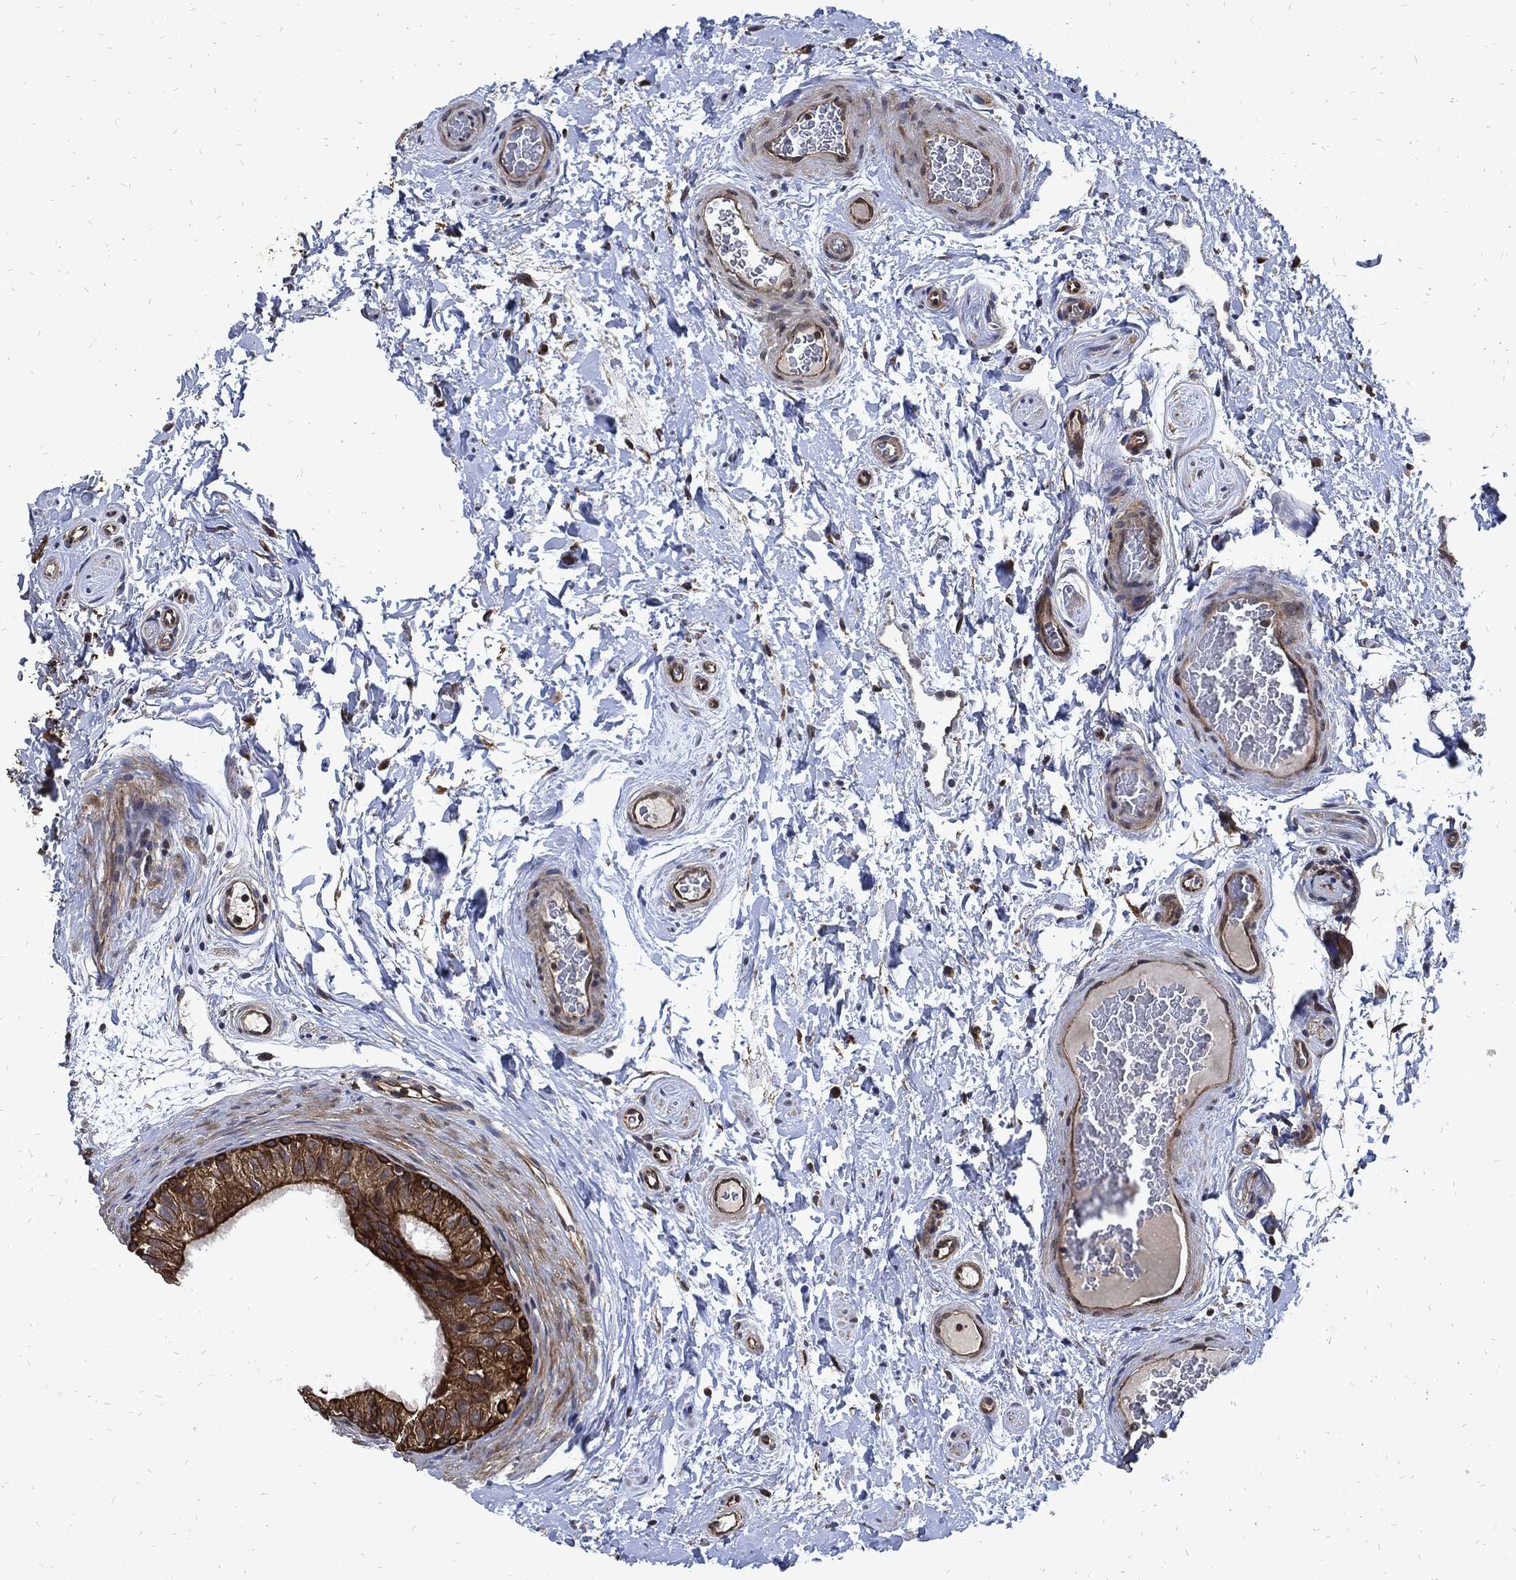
{"staining": {"intensity": "strong", "quantity": ">75%", "location": "cytoplasmic/membranous"}, "tissue": "epididymis", "cell_type": "Glandular cells", "image_type": "normal", "snomed": [{"axis": "morphology", "description": "Normal tissue, NOS"}, {"axis": "topography", "description": "Epididymis"}], "caption": "Immunohistochemical staining of unremarkable epididymis shows strong cytoplasmic/membranous protein staining in about >75% of glandular cells. Nuclei are stained in blue.", "gene": "DCTN1", "patient": {"sex": "male", "age": 34}}